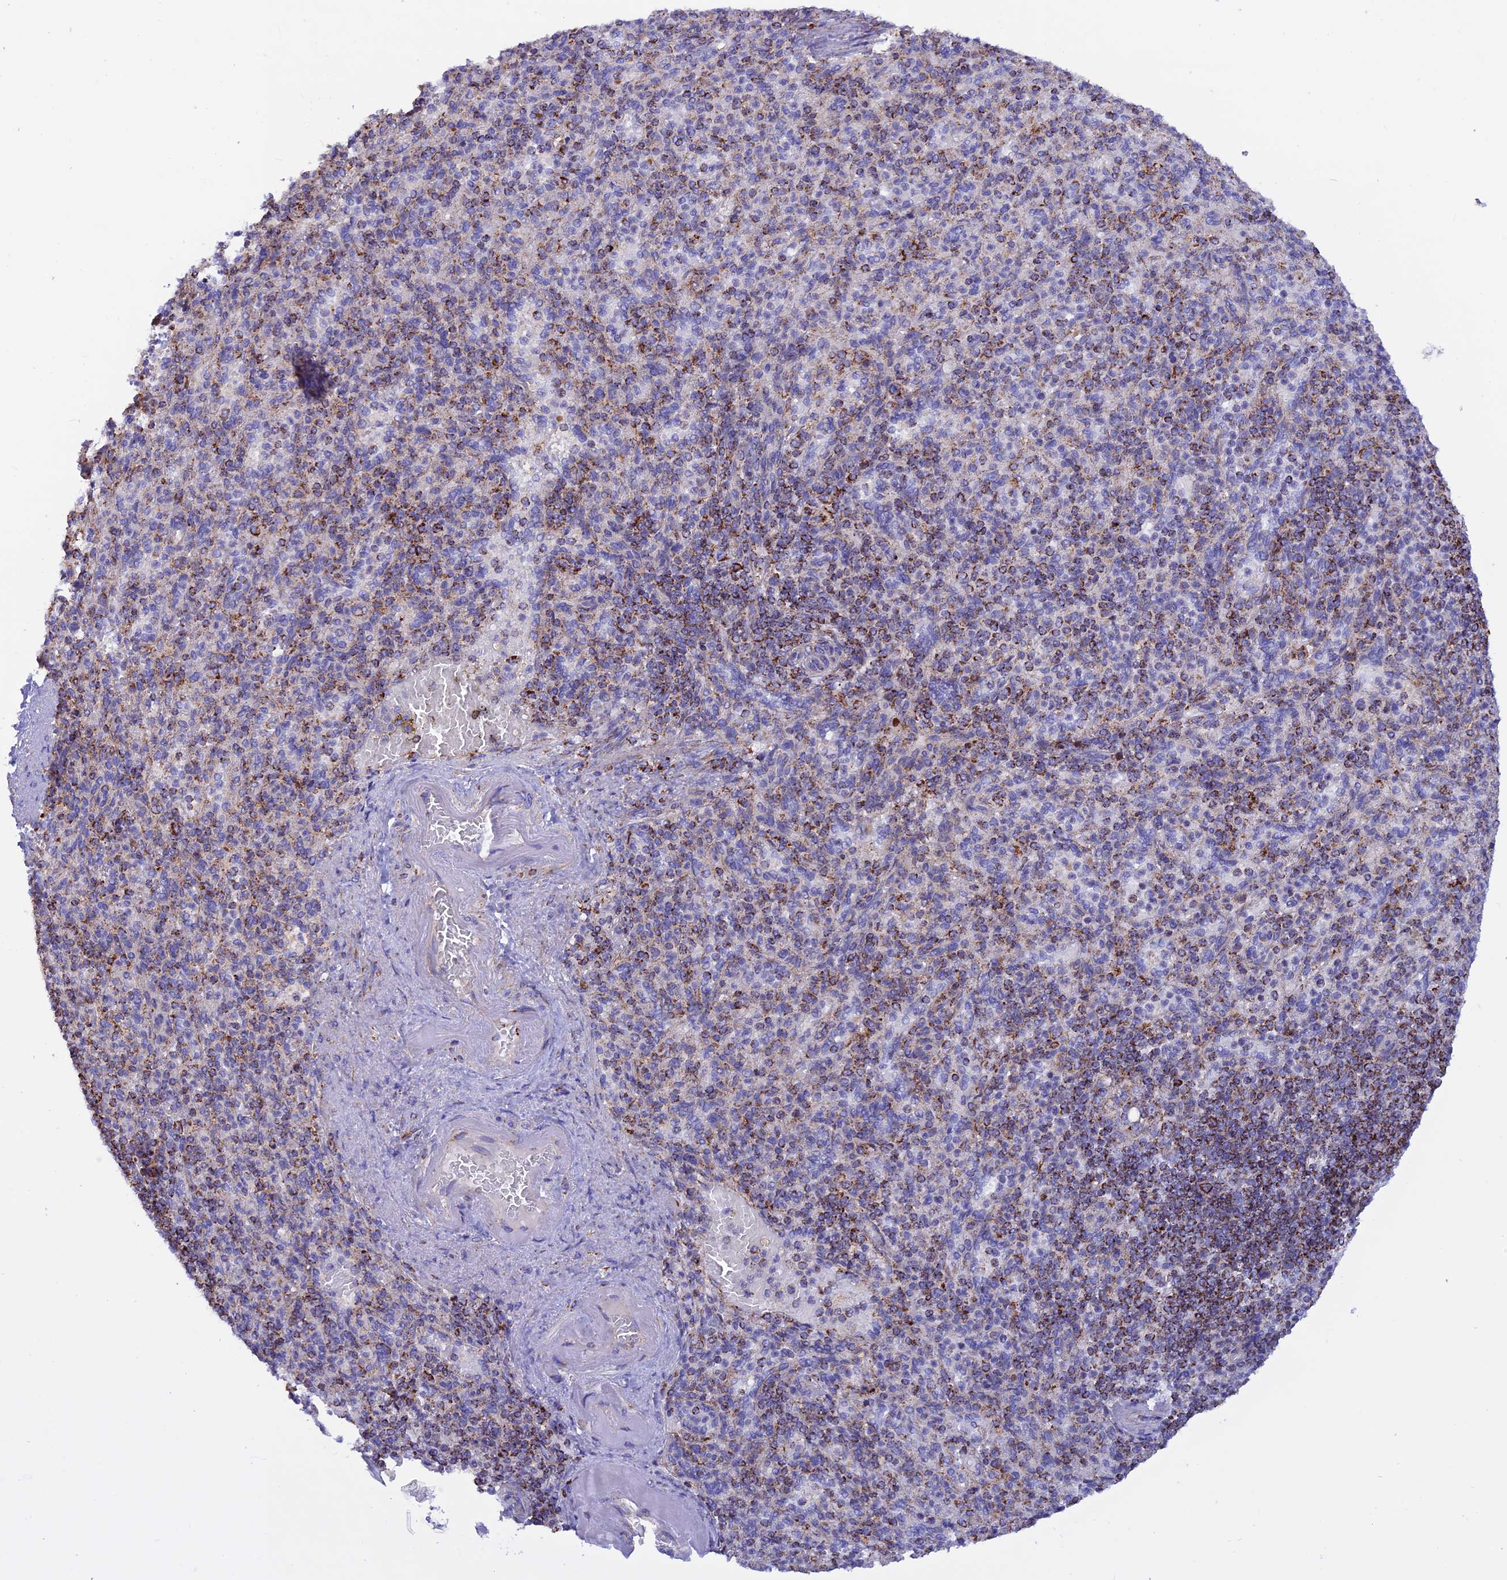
{"staining": {"intensity": "strong", "quantity": "25%-75%", "location": "cytoplasmic/membranous"}, "tissue": "spleen", "cell_type": "Cells in red pulp", "image_type": "normal", "snomed": [{"axis": "morphology", "description": "Normal tissue, NOS"}, {"axis": "topography", "description": "Spleen"}], "caption": "Immunohistochemistry (IHC) of unremarkable spleen exhibits high levels of strong cytoplasmic/membranous expression in approximately 25%-75% of cells in red pulp. The staining was performed using DAB to visualize the protein expression in brown, while the nuclei were stained in blue with hematoxylin (Magnification: 20x).", "gene": "GCDH", "patient": {"sex": "female", "age": 74}}